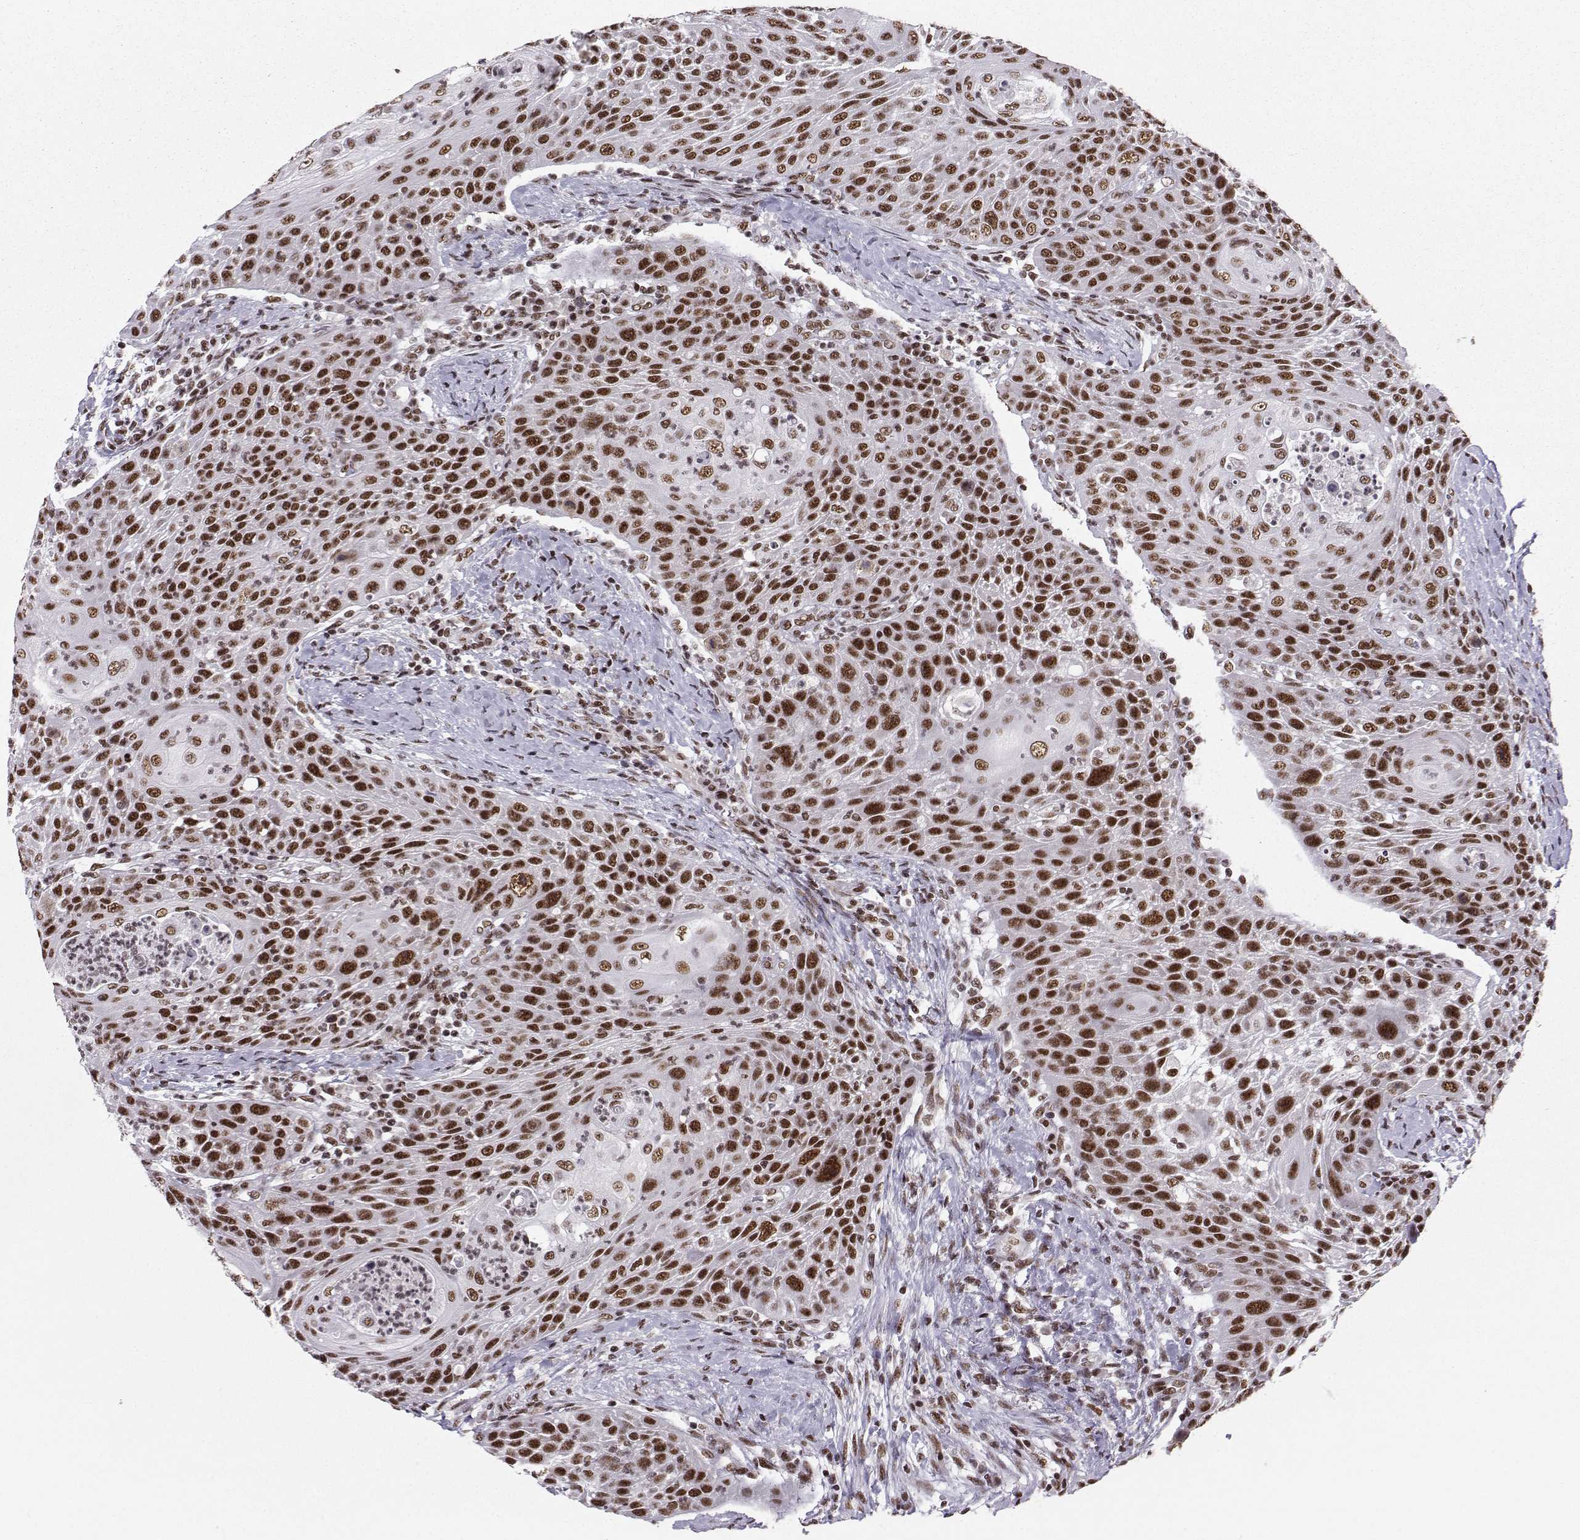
{"staining": {"intensity": "strong", "quantity": "25%-75%", "location": "nuclear"}, "tissue": "head and neck cancer", "cell_type": "Tumor cells", "image_type": "cancer", "snomed": [{"axis": "morphology", "description": "Squamous cell carcinoma, NOS"}, {"axis": "topography", "description": "Head-Neck"}], "caption": "Tumor cells display high levels of strong nuclear expression in approximately 25%-75% of cells in head and neck squamous cell carcinoma.", "gene": "SNRPB2", "patient": {"sex": "male", "age": 69}}